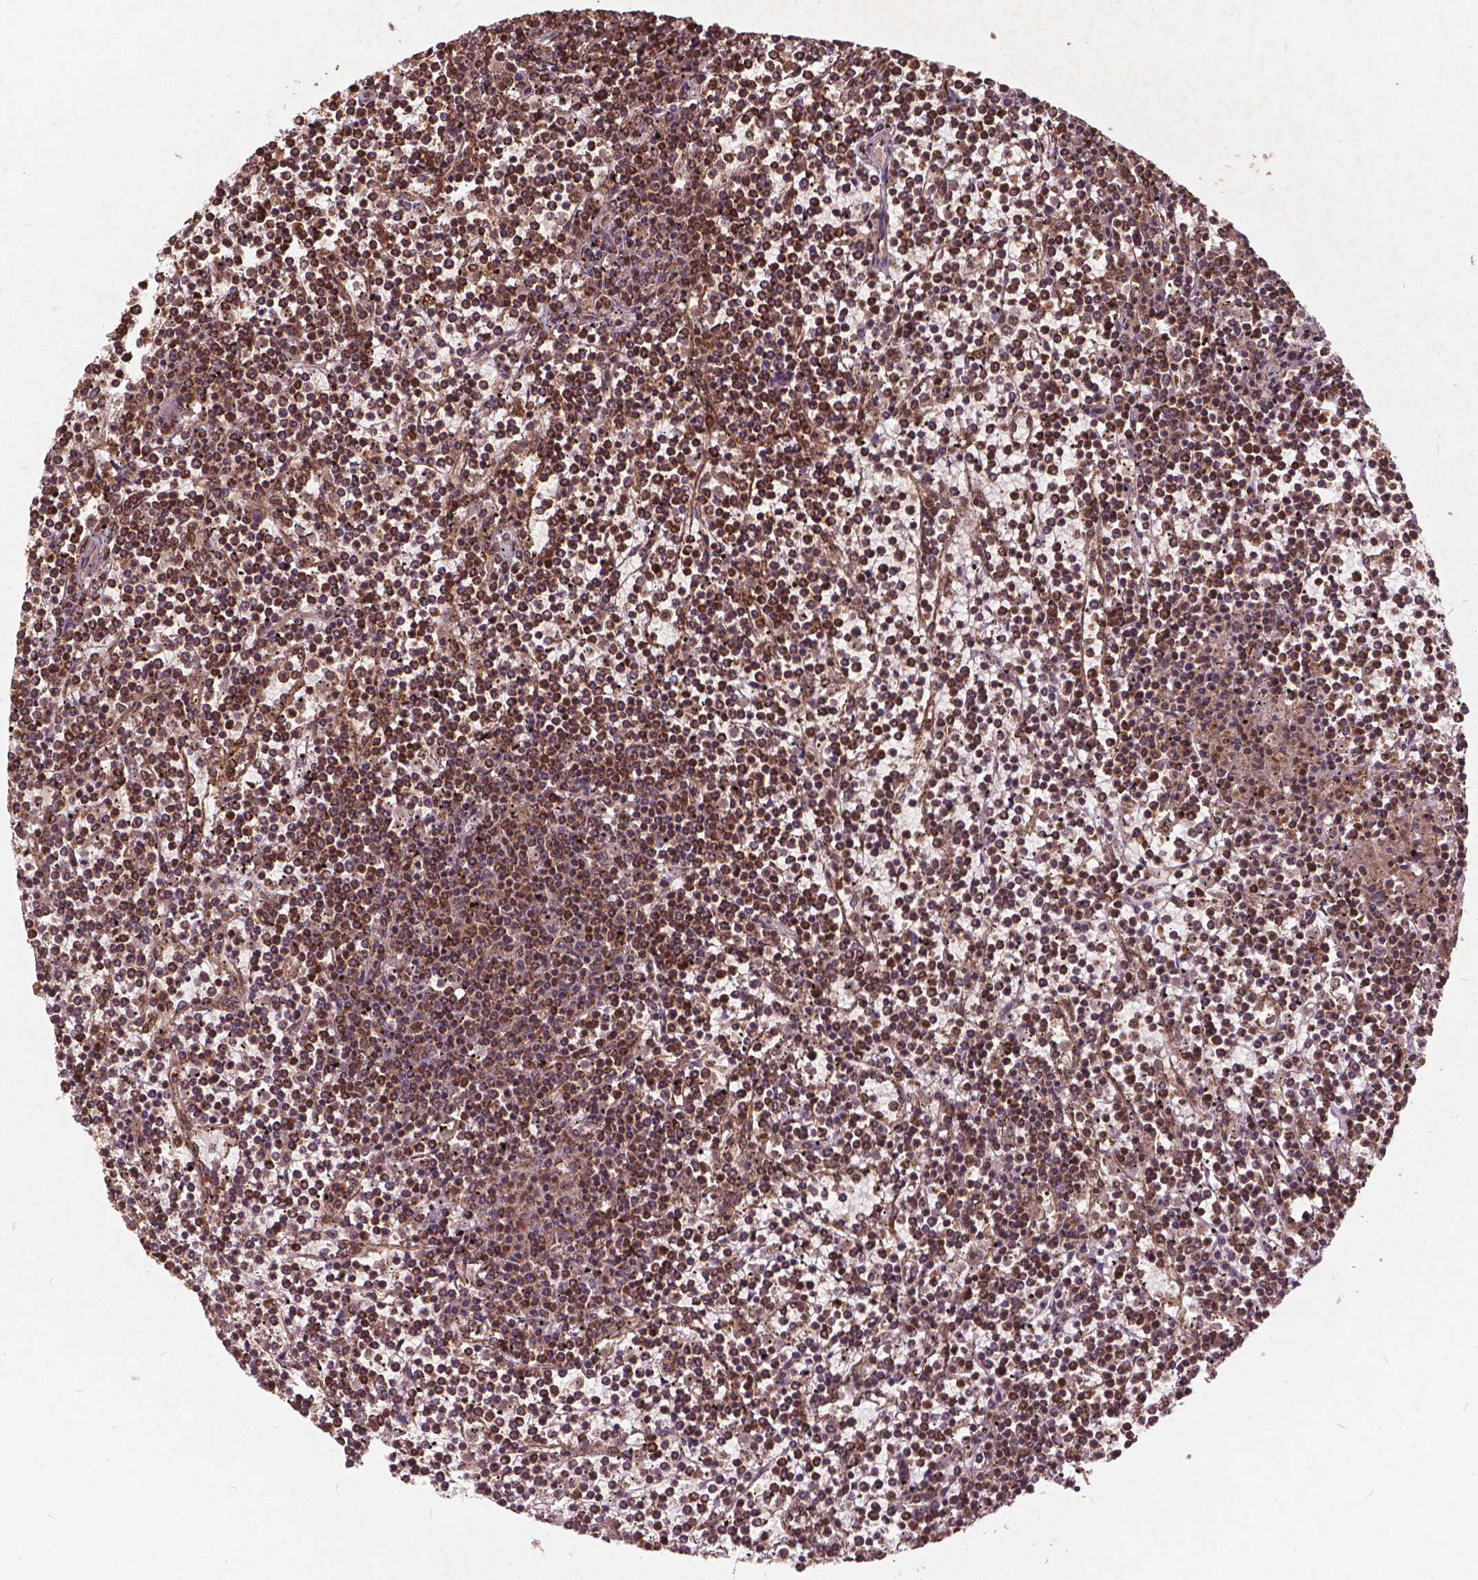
{"staining": {"intensity": "moderate", "quantity": ">75%", "location": "cytoplasmic/membranous"}, "tissue": "lymphoma", "cell_type": "Tumor cells", "image_type": "cancer", "snomed": [{"axis": "morphology", "description": "Malignant lymphoma, non-Hodgkin's type, Low grade"}, {"axis": "topography", "description": "Spleen"}], "caption": "A brown stain highlights moderate cytoplasmic/membranous expression of a protein in human malignant lymphoma, non-Hodgkin's type (low-grade) tumor cells.", "gene": "UBXN2A", "patient": {"sex": "female", "age": 19}}